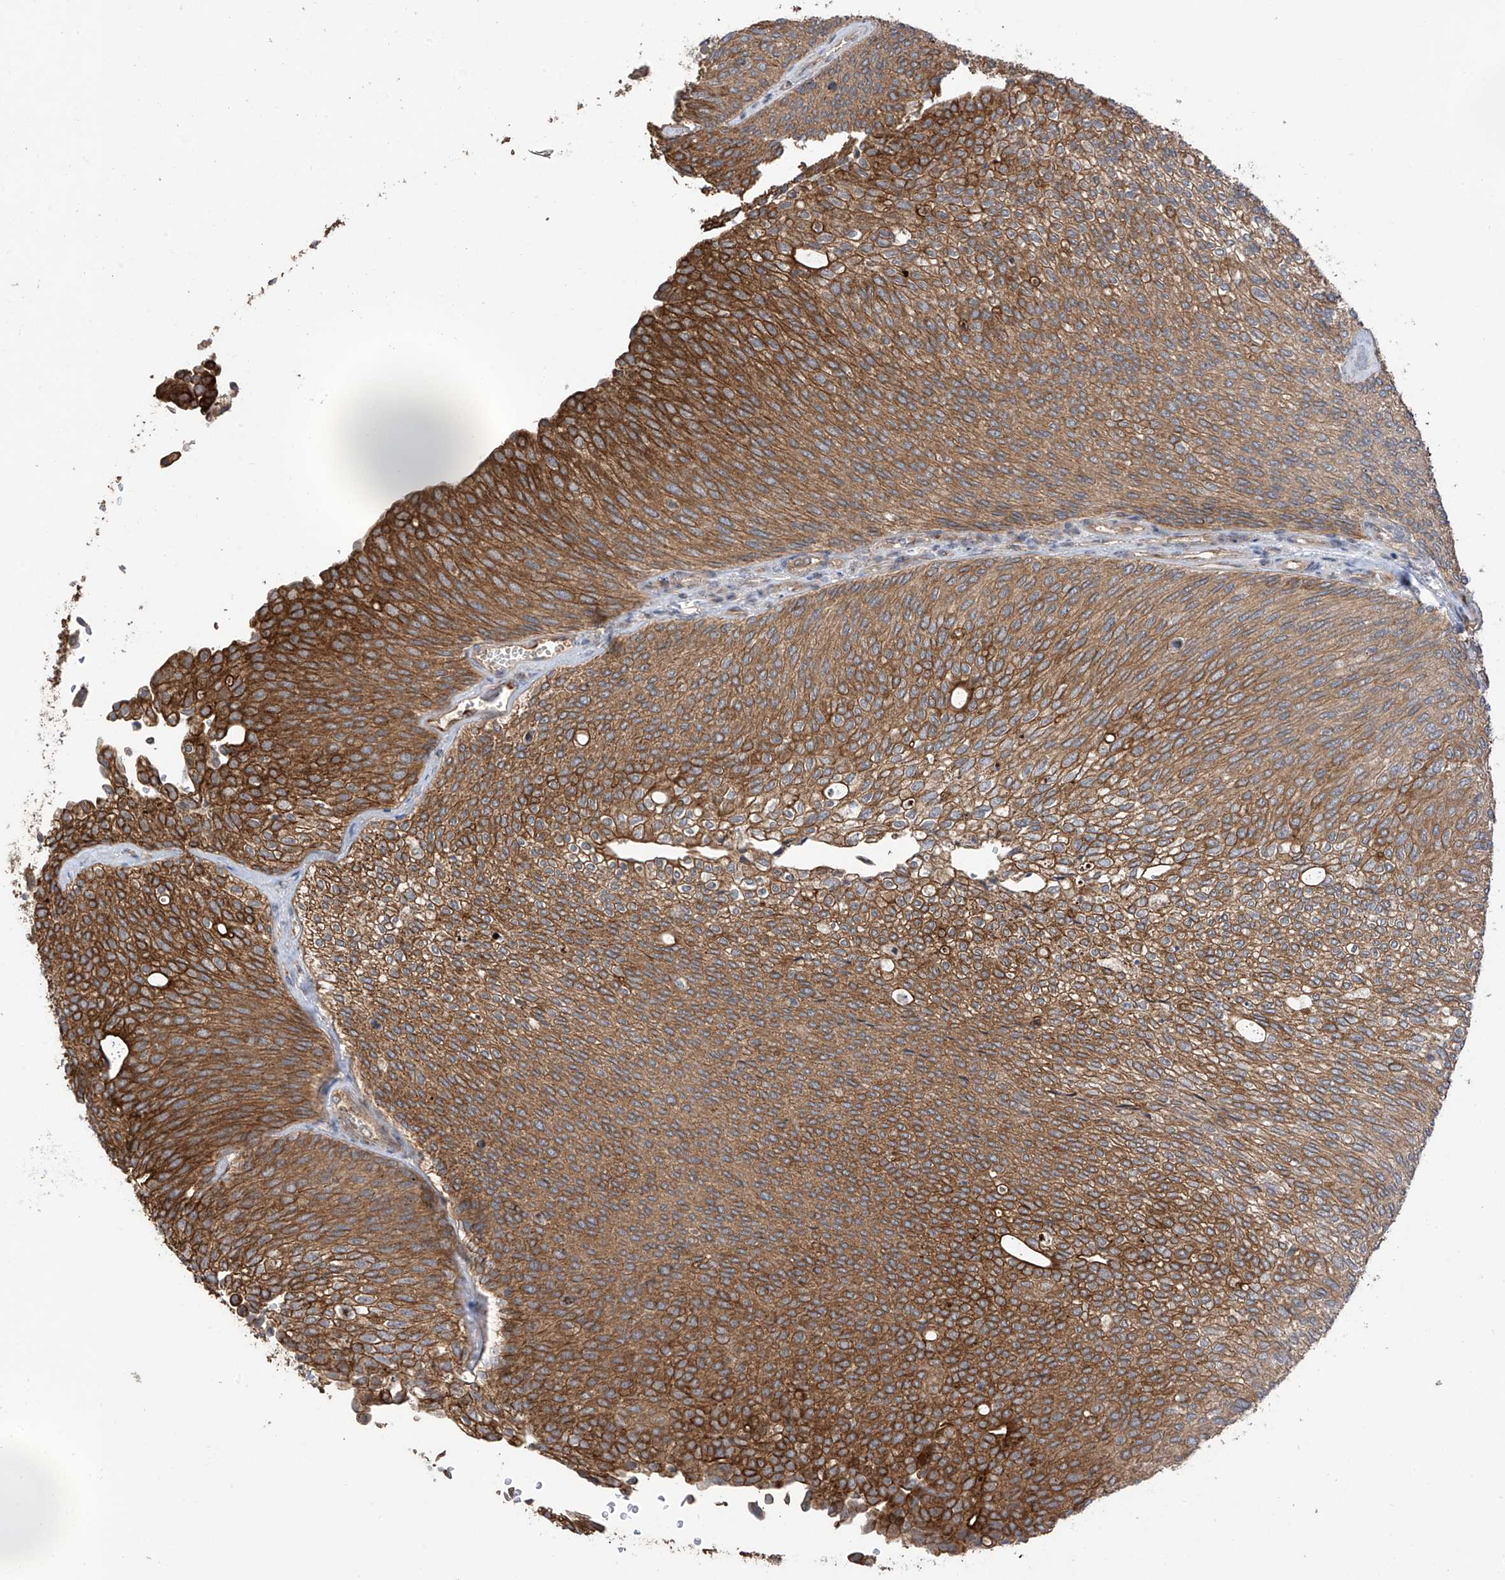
{"staining": {"intensity": "moderate", "quantity": ">75%", "location": "cytoplasmic/membranous"}, "tissue": "urothelial cancer", "cell_type": "Tumor cells", "image_type": "cancer", "snomed": [{"axis": "morphology", "description": "Urothelial carcinoma, Low grade"}, {"axis": "topography", "description": "Urinary bladder"}], "caption": "Human urothelial cancer stained with a brown dye exhibits moderate cytoplasmic/membranous positive positivity in approximately >75% of tumor cells.", "gene": "RPAIN", "patient": {"sex": "female", "age": 79}}